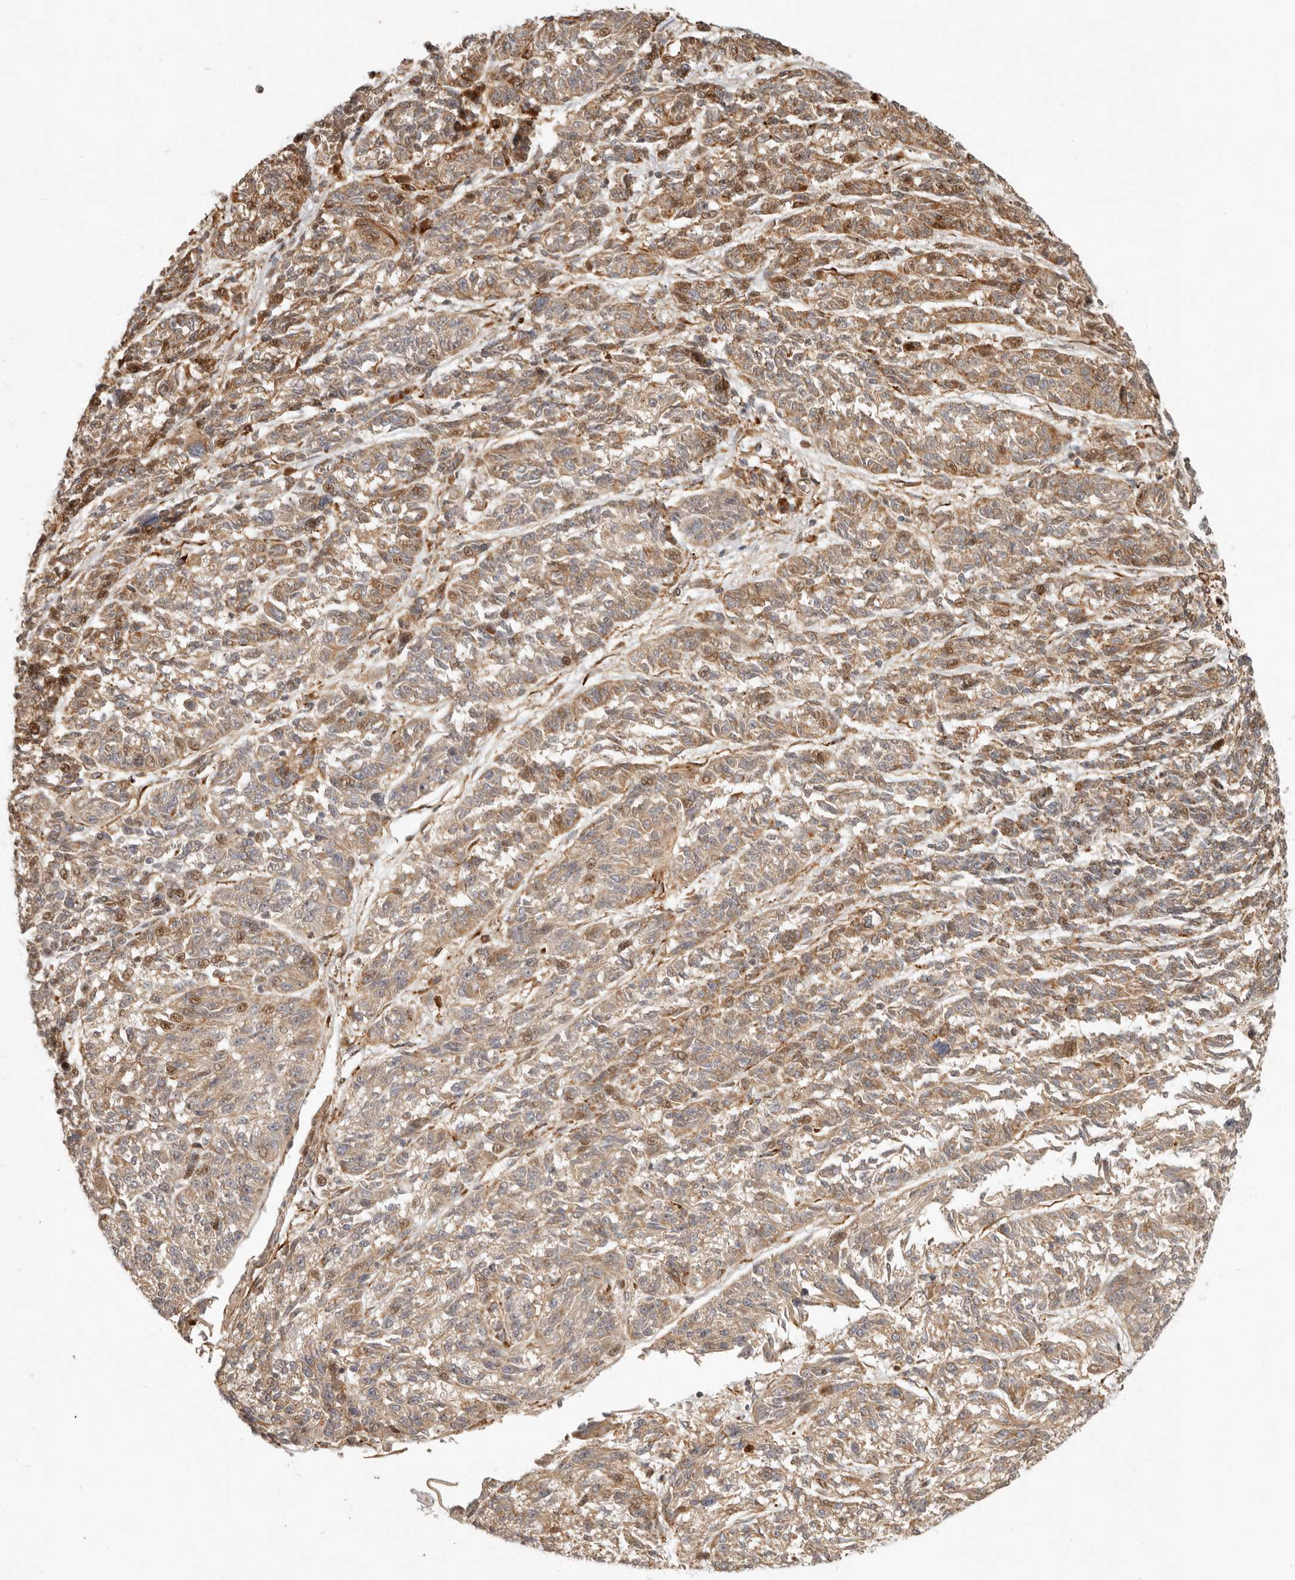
{"staining": {"intensity": "moderate", "quantity": ">75%", "location": "cytoplasmic/membranous"}, "tissue": "melanoma", "cell_type": "Tumor cells", "image_type": "cancer", "snomed": [{"axis": "morphology", "description": "Malignant melanoma, NOS"}, {"axis": "topography", "description": "Skin"}], "caption": "A brown stain highlights moderate cytoplasmic/membranous positivity of a protein in malignant melanoma tumor cells.", "gene": "KLHL38", "patient": {"sex": "male", "age": 53}}